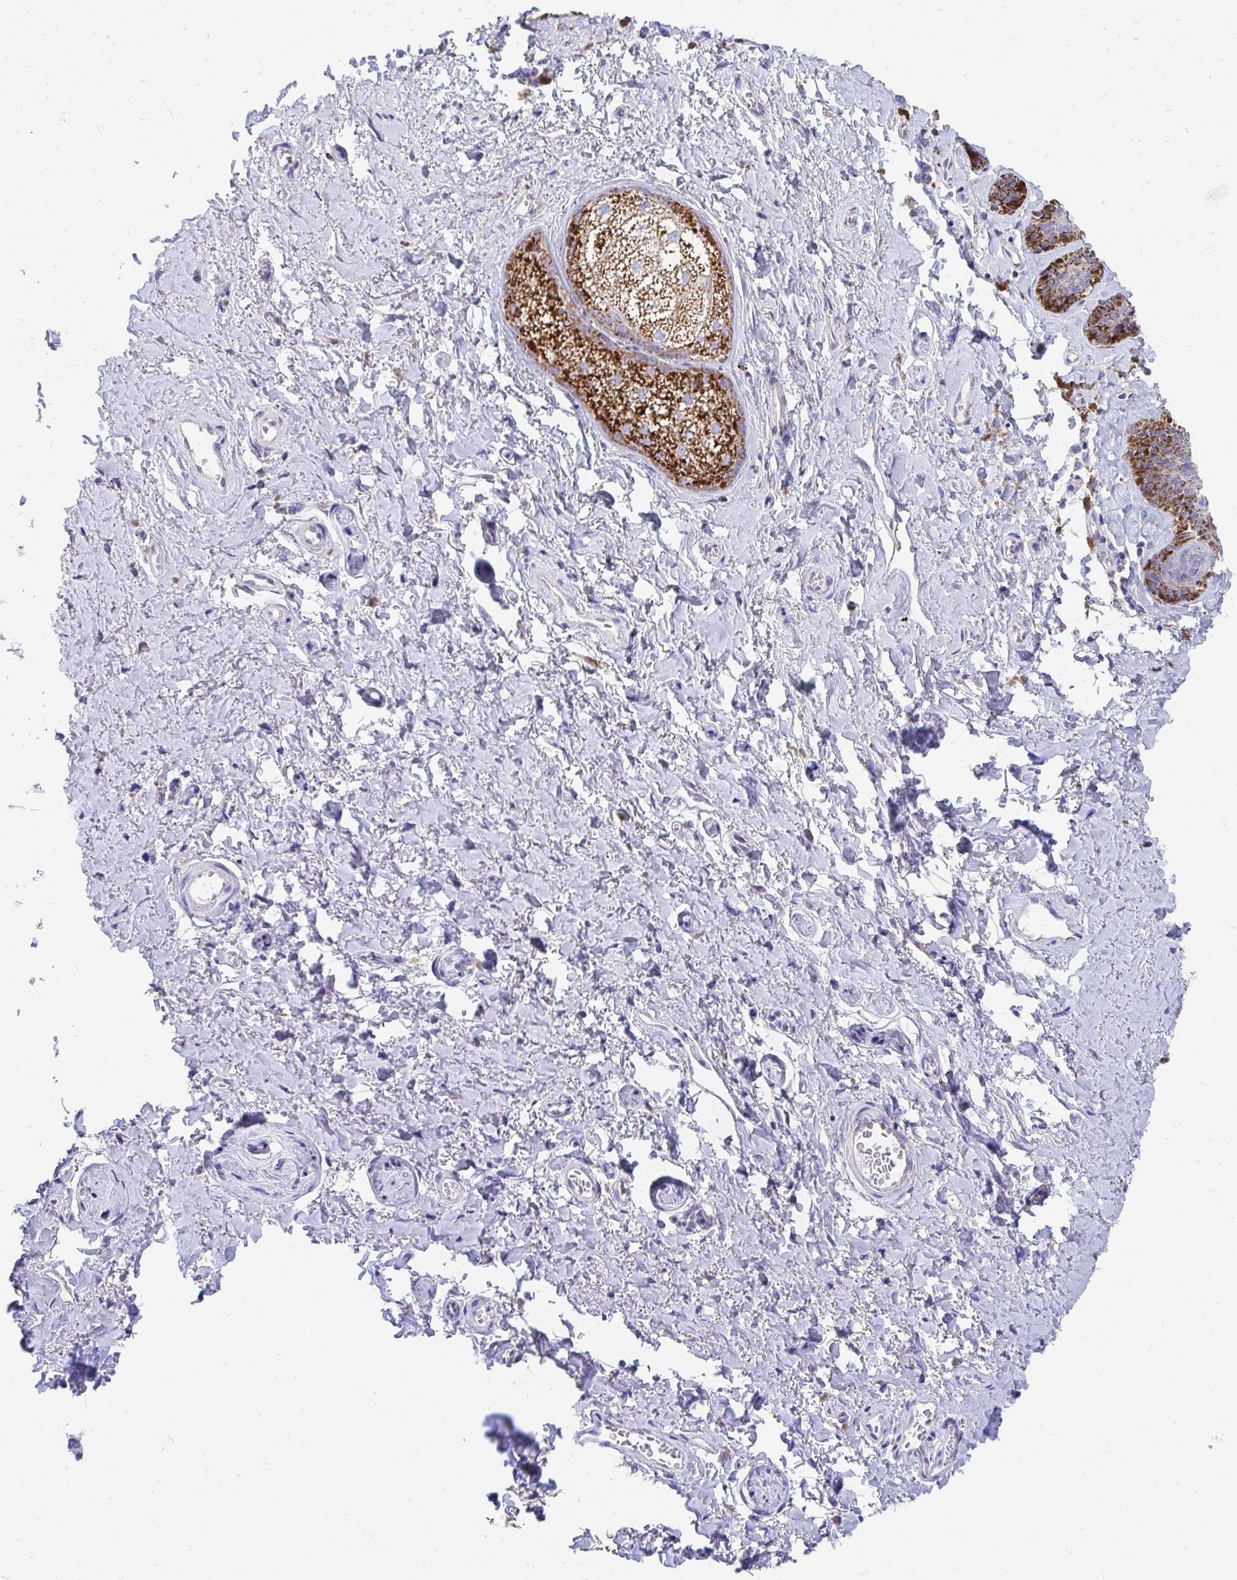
{"staining": {"intensity": "strong", "quantity": "25%-75%", "location": "cytoplasmic/membranous"}, "tissue": "skin", "cell_type": "Epidermal cells", "image_type": "normal", "snomed": [{"axis": "morphology", "description": "Normal tissue, NOS"}, {"axis": "topography", "description": "Vulva"}, {"axis": "topography", "description": "Peripheral nerve tissue"}], "caption": "Brown immunohistochemical staining in unremarkable skin displays strong cytoplasmic/membranous staining in about 25%-75% of epidermal cells.", "gene": "PC", "patient": {"sex": "female", "age": 66}}